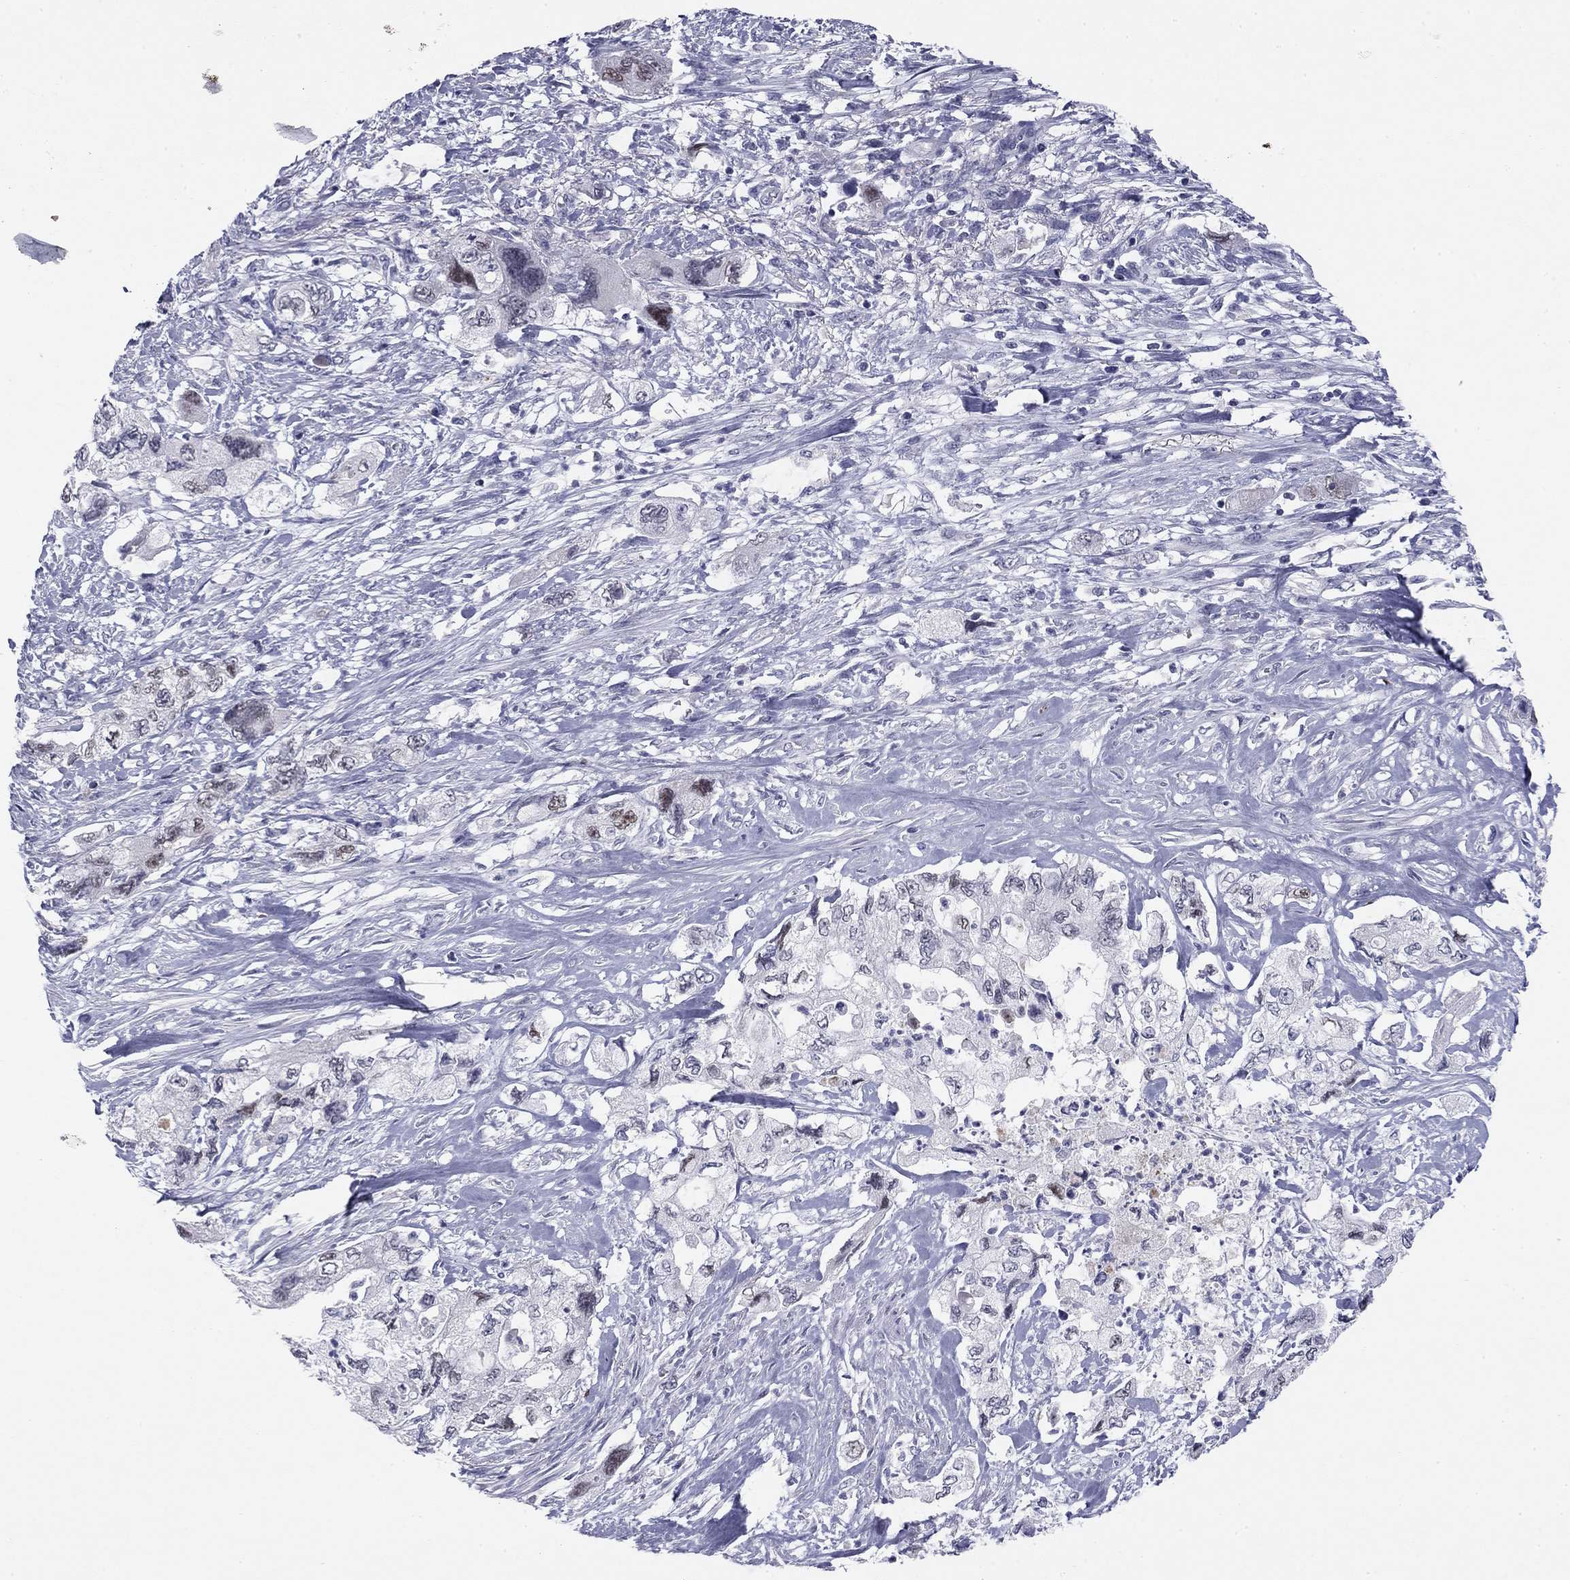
{"staining": {"intensity": "negative", "quantity": "none", "location": "none"}, "tissue": "pancreatic cancer", "cell_type": "Tumor cells", "image_type": "cancer", "snomed": [{"axis": "morphology", "description": "Adenocarcinoma, NOS"}, {"axis": "topography", "description": "Pancreas"}], "caption": "Image shows no significant protein positivity in tumor cells of pancreatic cancer (adenocarcinoma).", "gene": "TFAP2B", "patient": {"sex": "female", "age": 73}}